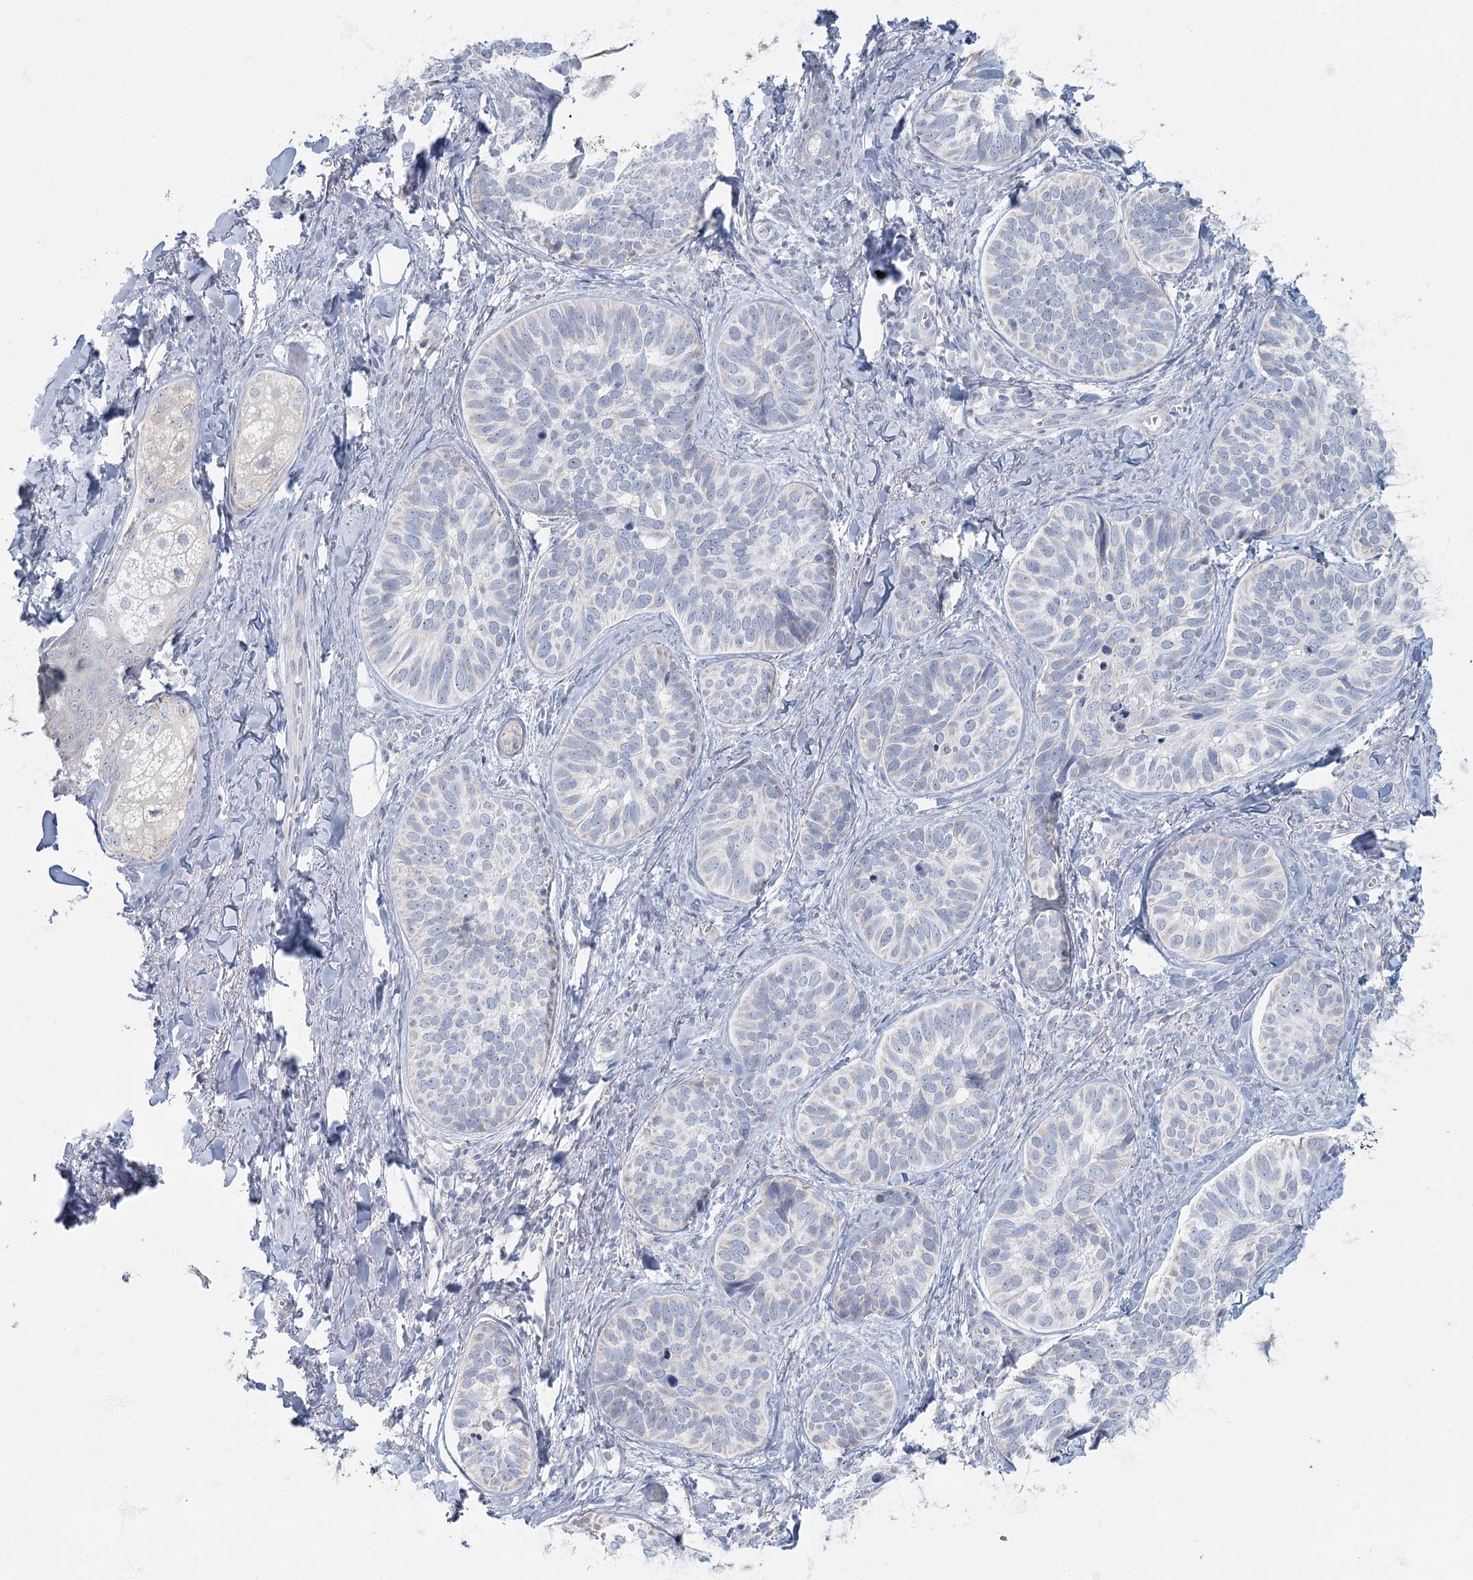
{"staining": {"intensity": "negative", "quantity": "none", "location": "none"}, "tissue": "skin cancer", "cell_type": "Tumor cells", "image_type": "cancer", "snomed": [{"axis": "morphology", "description": "Basal cell carcinoma"}, {"axis": "topography", "description": "Skin"}], "caption": "DAB (3,3'-diaminobenzidine) immunohistochemical staining of human skin cancer (basal cell carcinoma) demonstrates no significant expression in tumor cells.", "gene": "FAM110C", "patient": {"sex": "male", "age": 62}}